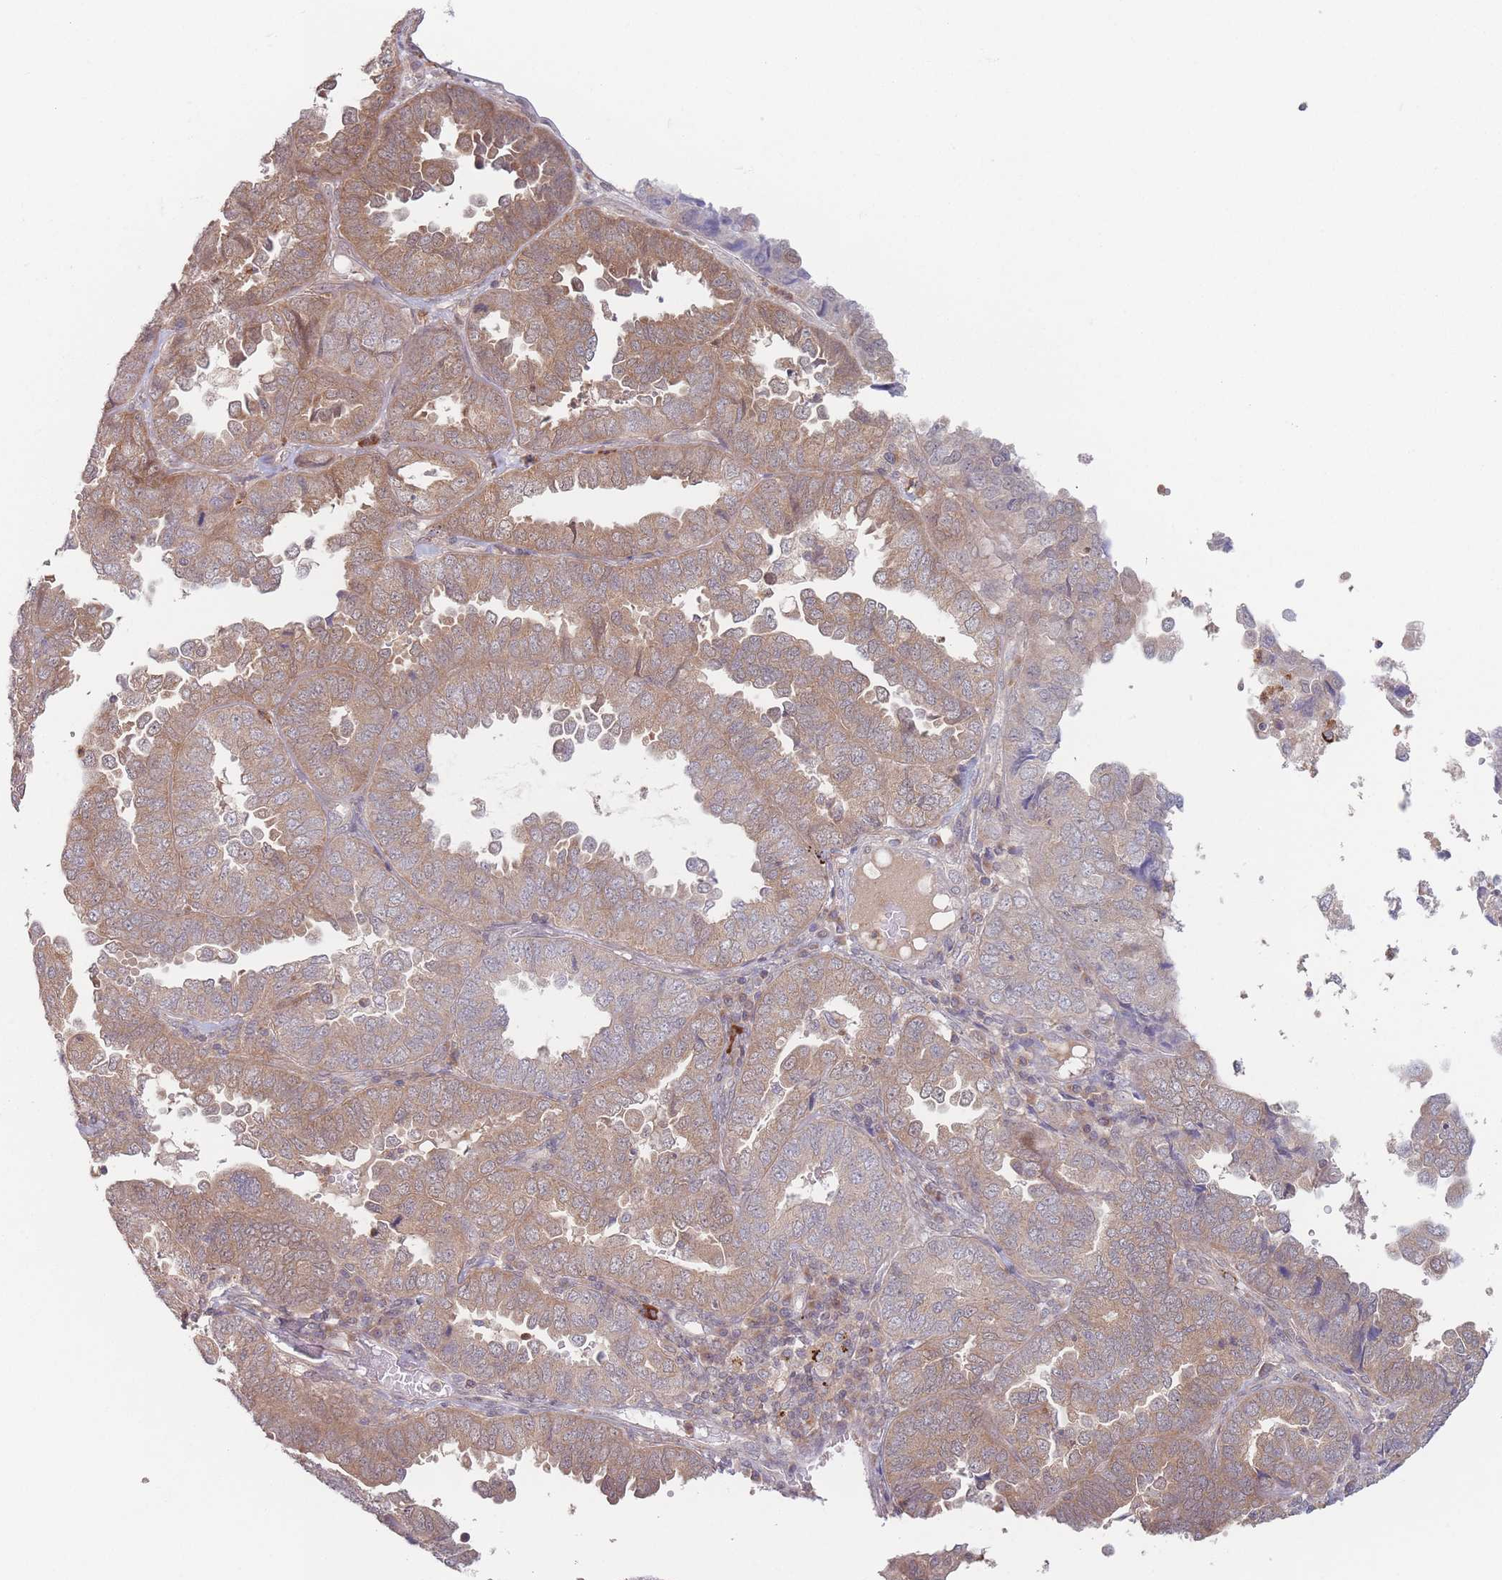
{"staining": {"intensity": "moderate", "quantity": "25%-75%", "location": "cytoplasmic/membranous"}, "tissue": "endometrial cancer", "cell_type": "Tumor cells", "image_type": "cancer", "snomed": [{"axis": "morphology", "description": "Adenocarcinoma, NOS"}, {"axis": "topography", "description": "Endometrium"}], "caption": "Endometrial adenocarcinoma stained with DAB (3,3'-diaminobenzidine) immunohistochemistry (IHC) demonstrates medium levels of moderate cytoplasmic/membranous staining in approximately 25%-75% of tumor cells. (IHC, brightfield microscopy, high magnification).", "gene": "PPM1A", "patient": {"sex": "female", "age": 79}}